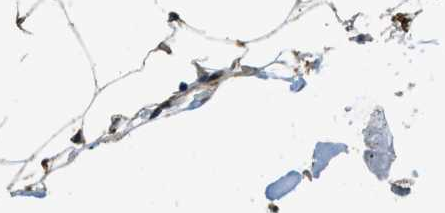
{"staining": {"intensity": "moderate", "quantity": ">75%", "location": "cytoplasmic/membranous"}, "tissue": "adipose tissue", "cell_type": "Adipocytes", "image_type": "normal", "snomed": [{"axis": "morphology", "description": "Normal tissue, NOS"}, {"axis": "topography", "description": "Breast"}, {"axis": "topography", "description": "Soft tissue"}], "caption": "Immunohistochemical staining of unremarkable human adipose tissue shows moderate cytoplasmic/membranous protein positivity in about >75% of adipocytes. Using DAB (3,3'-diaminobenzidine) (brown) and hematoxylin (blue) stains, captured at high magnification using brightfield microscopy.", "gene": "BAG4", "patient": {"sex": "female", "age": 75}}